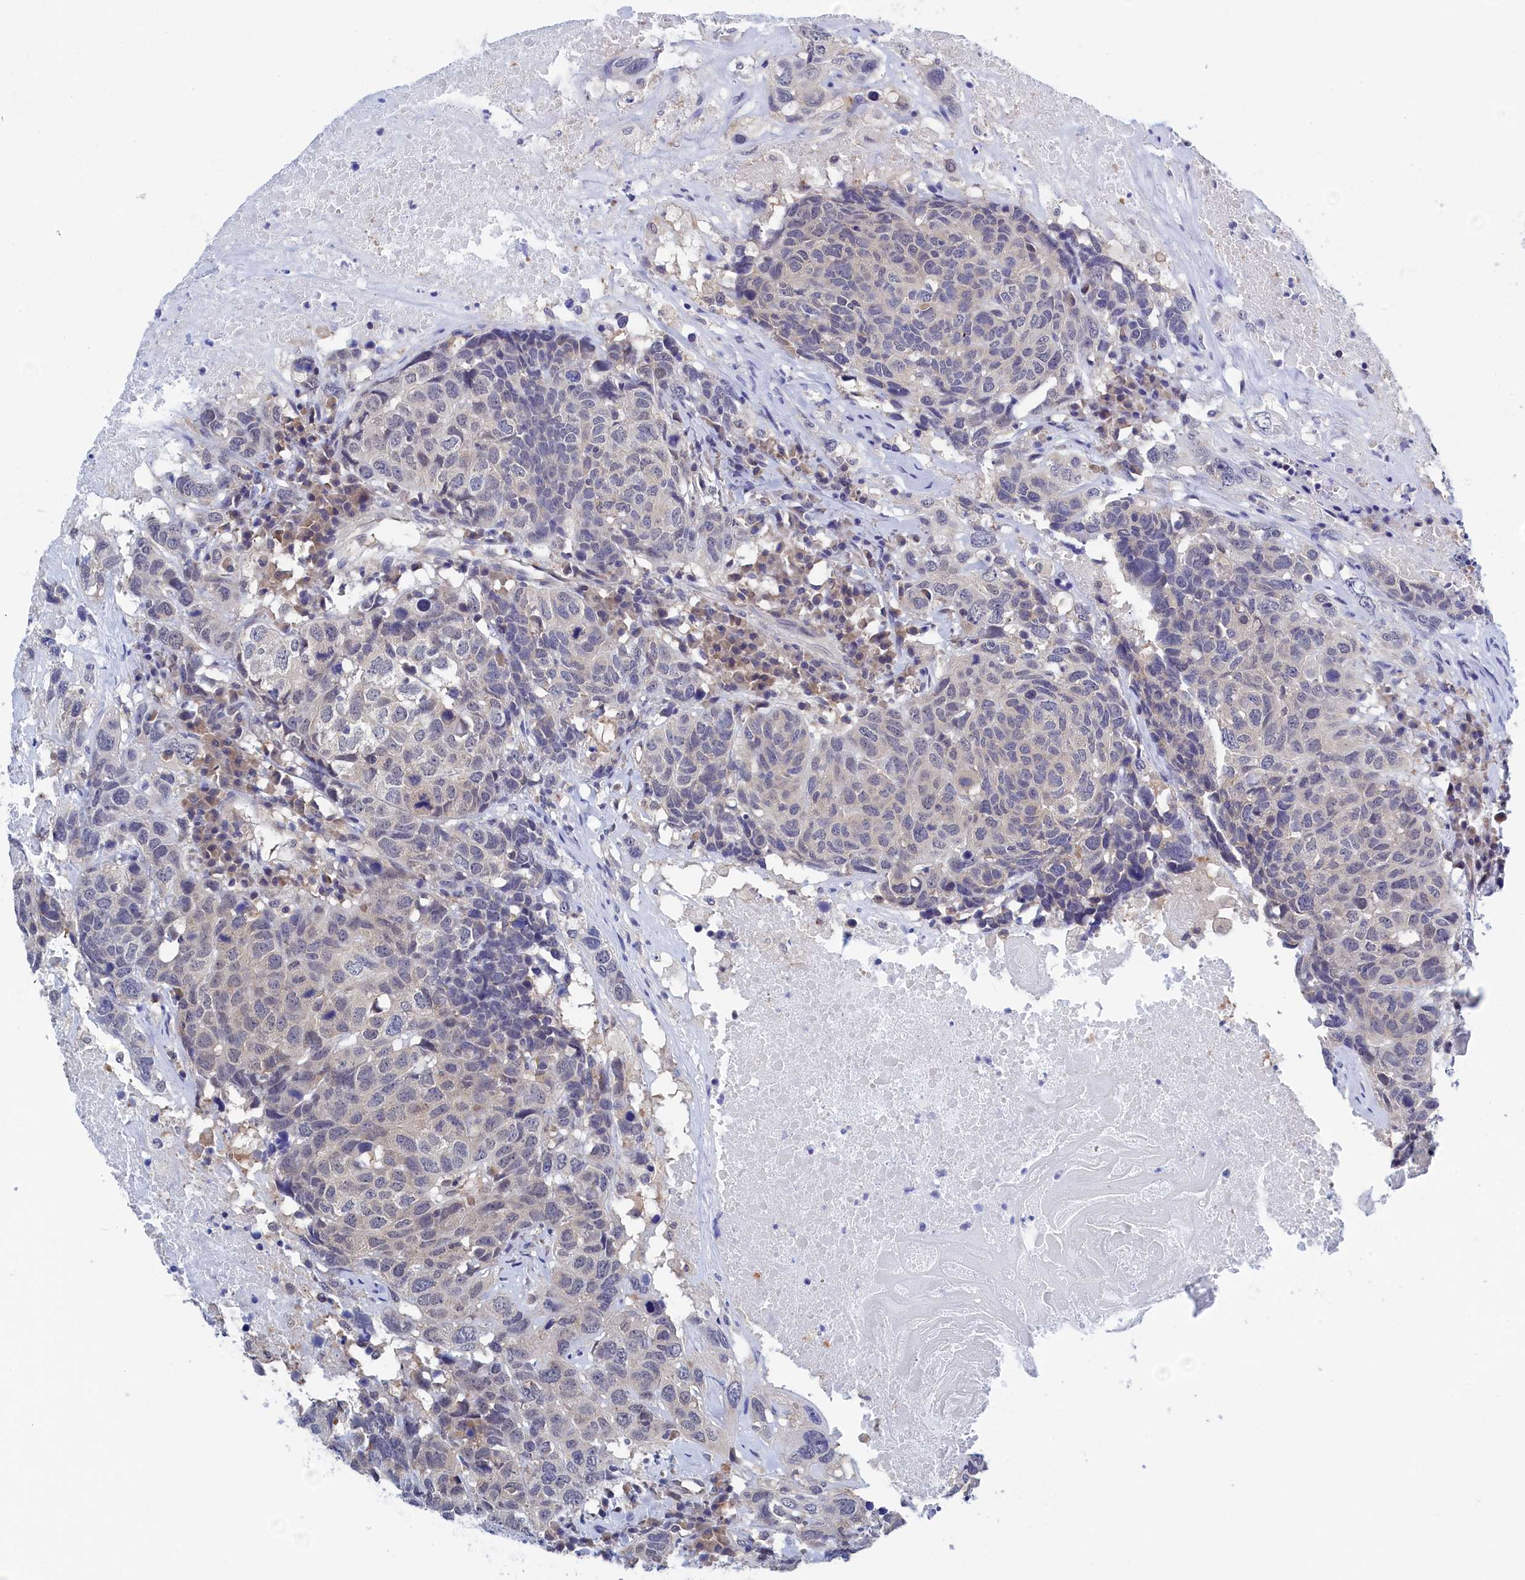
{"staining": {"intensity": "negative", "quantity": "none", "location": "none"}, "tissue": "head and neck cancer", "cell_type": "Tumor cells", "image_type": "cancer", "snomed": [{"axis": "morphology", "description": "Squamous cell carcinoma, NOS"}, {"axis": "topography", "description": "Head-Neck"}], "caption": "High power microscopy image of an immunohistochemistry histopathology image of head and neck cancer (squamous cell carcinoma), revealing no significant expression in tumor cells.", "gene": "PGP", "patient": {"sex": "male", "age": 66}}